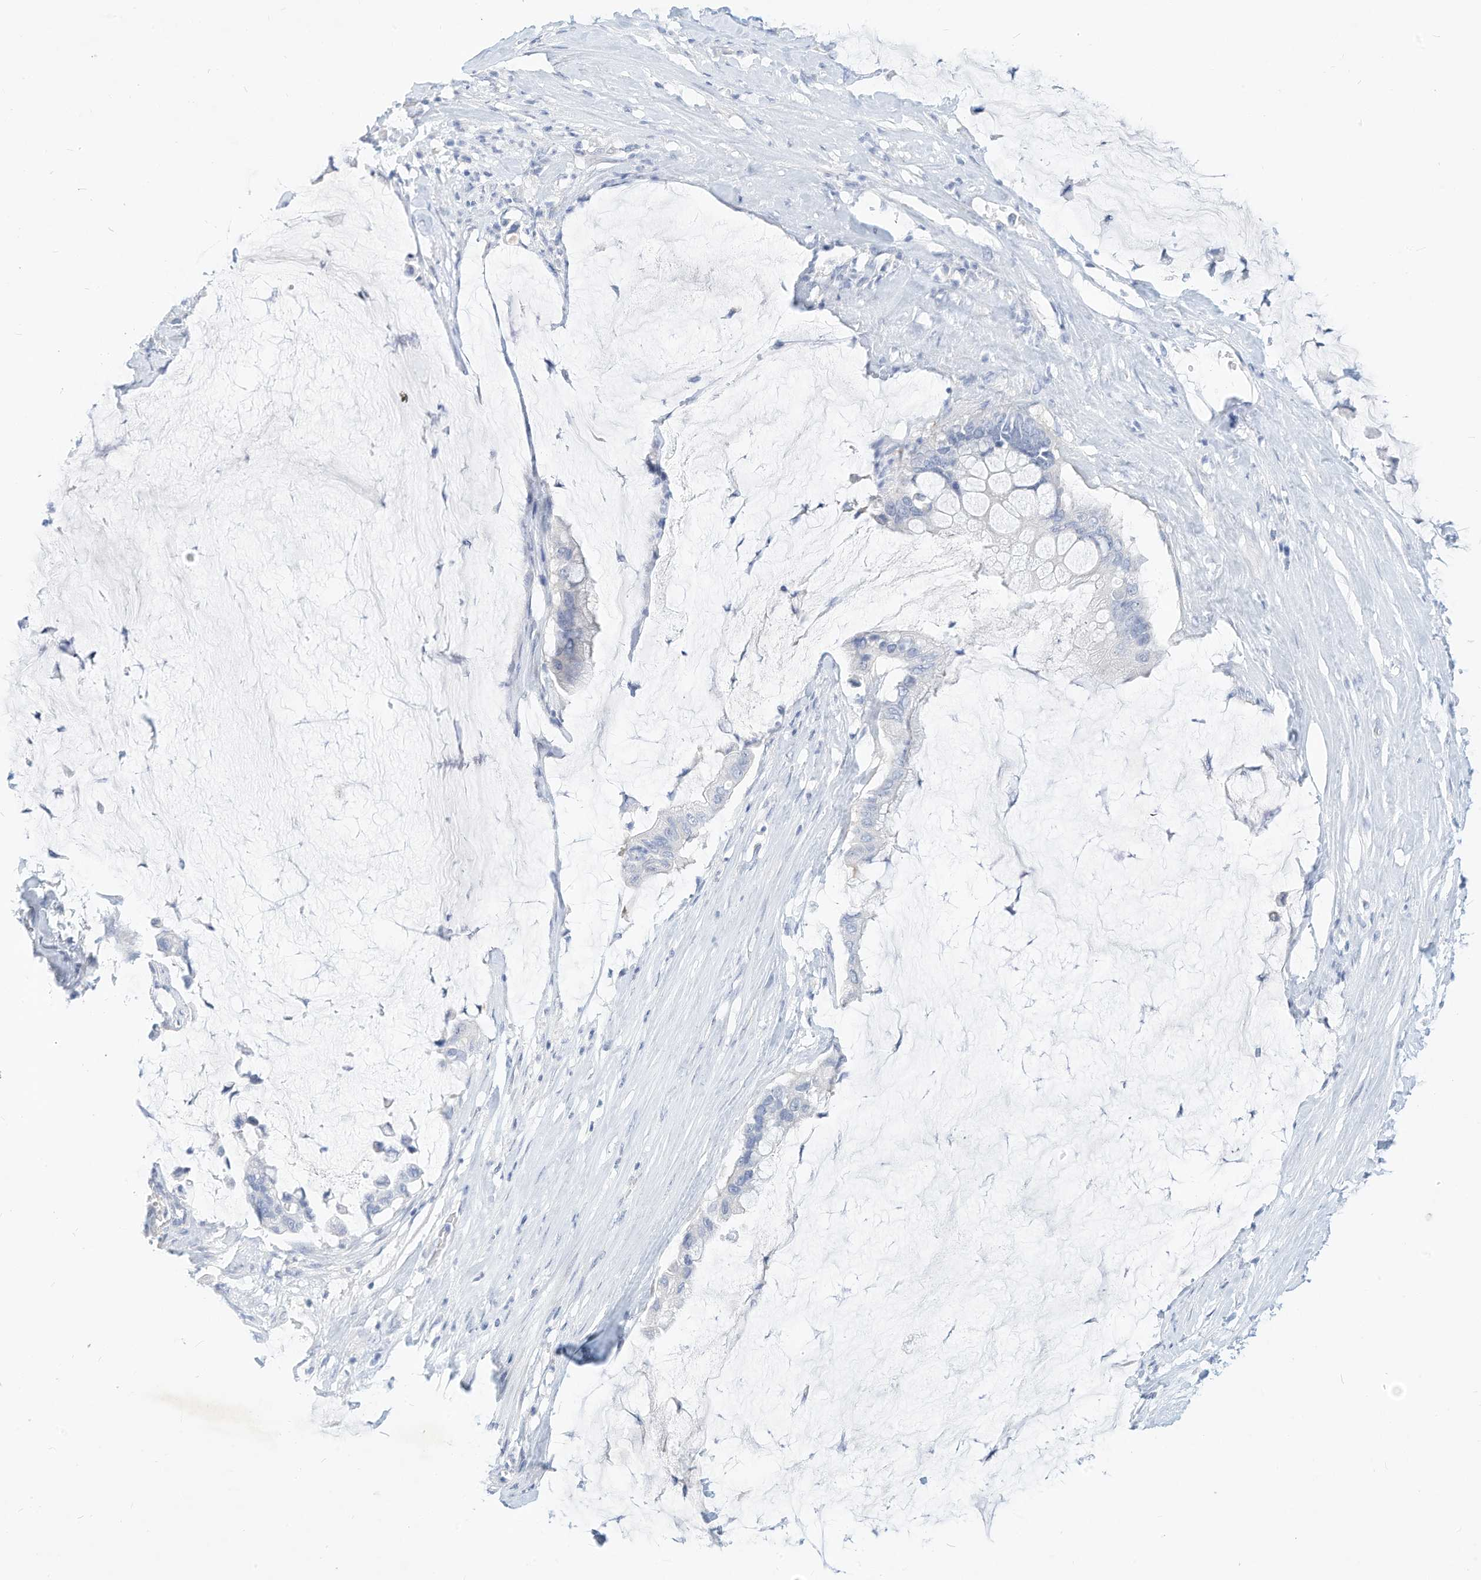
{"staining": {"intensity": "negative", "quantity": "none", "location": "none"}, "tissue": "pancreatic cancer", "cell_type": "Tumor cells", "image_type": "cancer", "snomed": [{"axis": "morphology", "description": "Adenocarcinoma, NOS"}, {"axis": "topography", "description": "Pancreas"}], "caption": "Pancreatic cancer was stained to show a protein in brown. There is no significant expression in tumor cells. The staining is performed using DAB (3,3'-diaminobenzidine) brown chromogen with nuclei counter-stained in using hematoxylin.", "gene": "SPOCD1", "patient": {"sex": "male", "age": 41}}